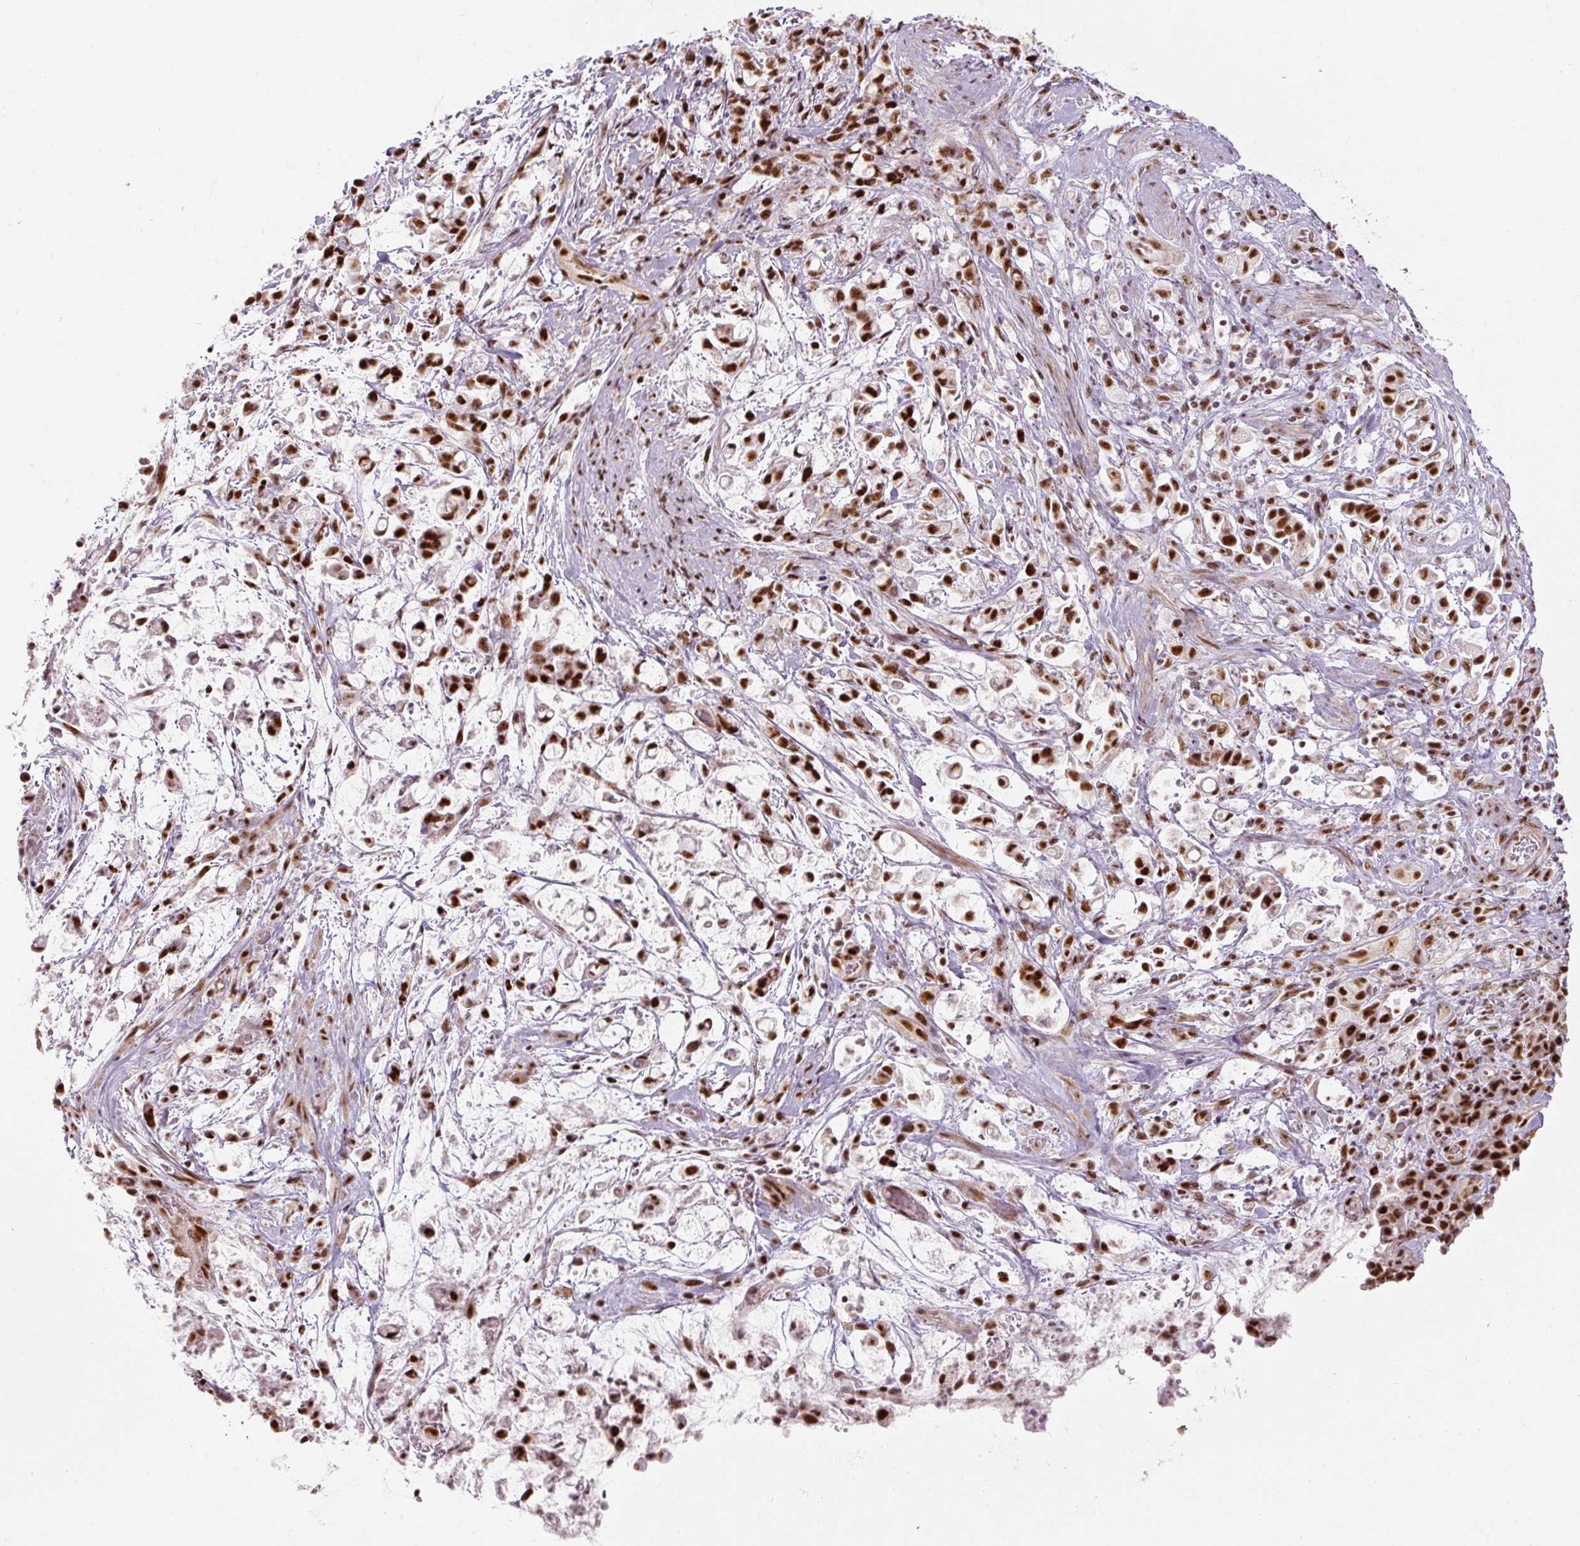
{"staining": {"intensity": "strong", "quantity": ">75%", "location": "nuclear"}, "tissue": "stomach cancer", "cell_type": "Tumor cells", "image_type": "cancer", "snomed": [{"axis": "morphology", "description": "Adenocarcinoma, NOS"}, {"axis": "topography", "description": "Stomach"}], "caption": "Immunohistochemistry staining of stomach adenocarcinoma, which demonstrates high levels of strong nuclear positivity in about >75% of tumor cells indicating strong nuclear protein staining. The staining was performed using DAB (3,3'-diaminobenzidine) (brown) for protein detection and nuclei were counterstained in hematoxylin (blue).", "gene": "U2AF2", "patient": {"sex": "female", "age": 60}}